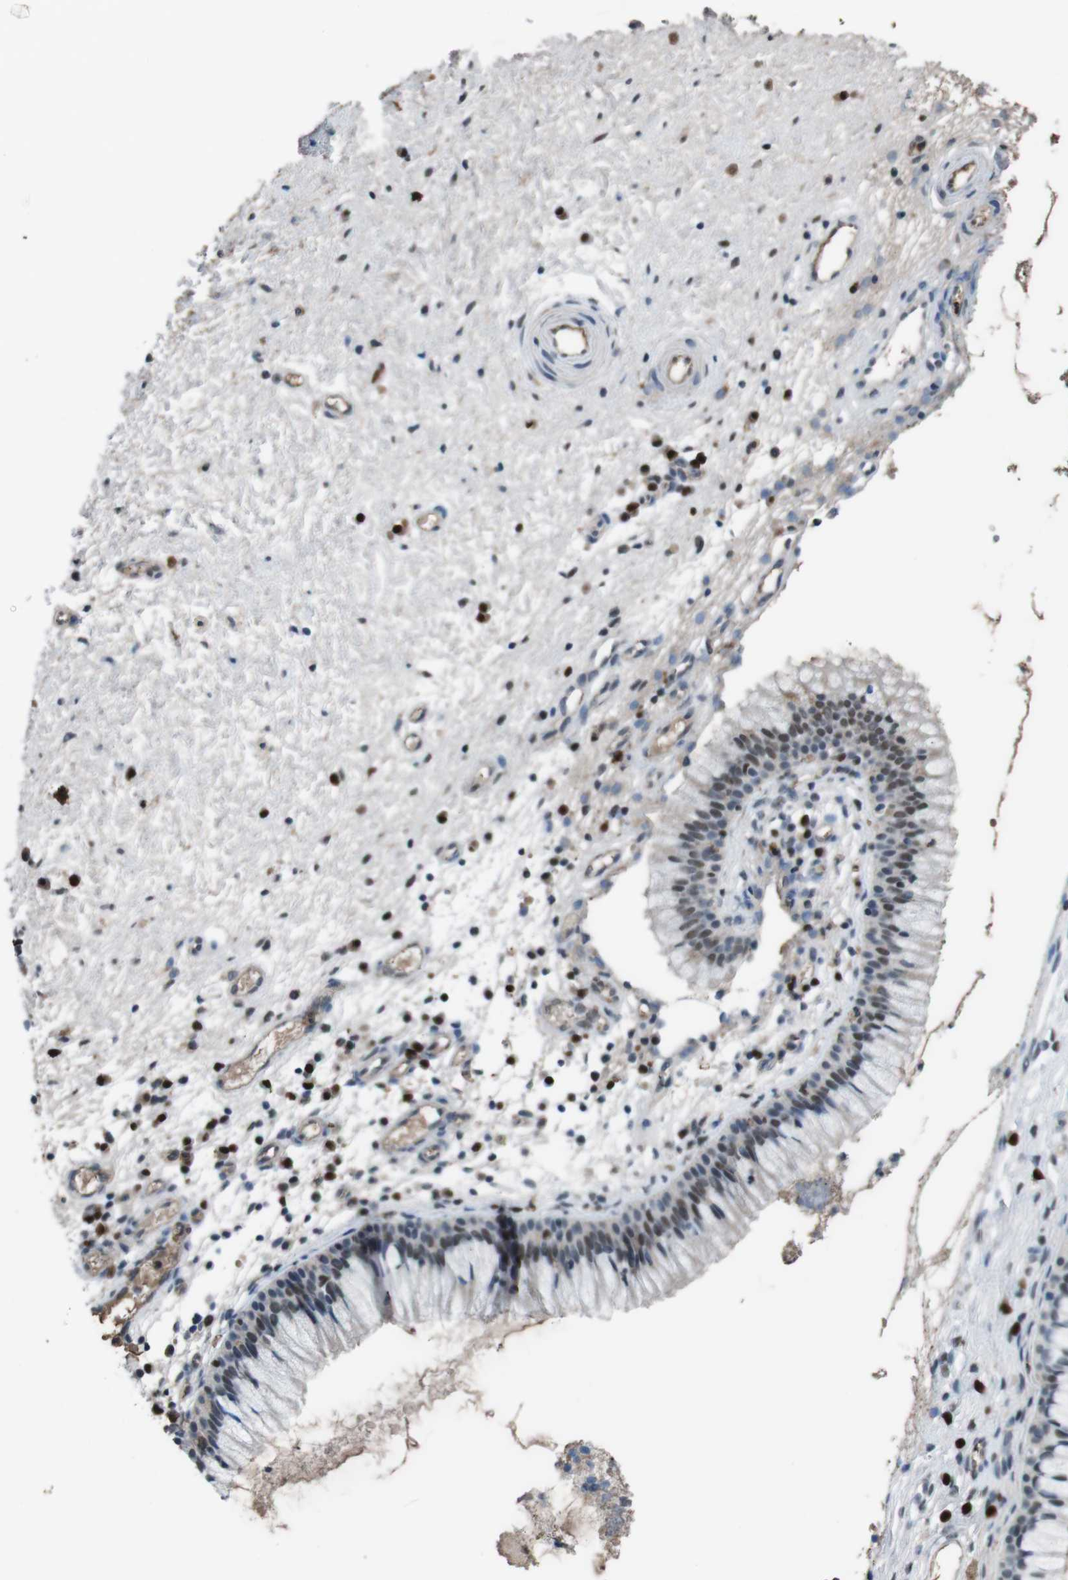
{"staining": {"intensity": "moderate", "quantity": "25%-75%", "location": "nuclear"}, "tissue": "nasopharynx", "cell_type": "Respiratory epithelial cells", "image_type": "normal", "snomed": [{"axis": "morphology", "description": "Normal tissue, NOS"}, {"axis": "topography", "description": "Nasopharynx"}], "caption": "A histopathology image showing moderate nuclear expression in approximately 25%-75% of respiratory epithelial cells in benign nasopharynx, as visualized by brown immunohistochemical staining.", "gene": "SUB1", "patient": {"sex": "male", "age": 21}}